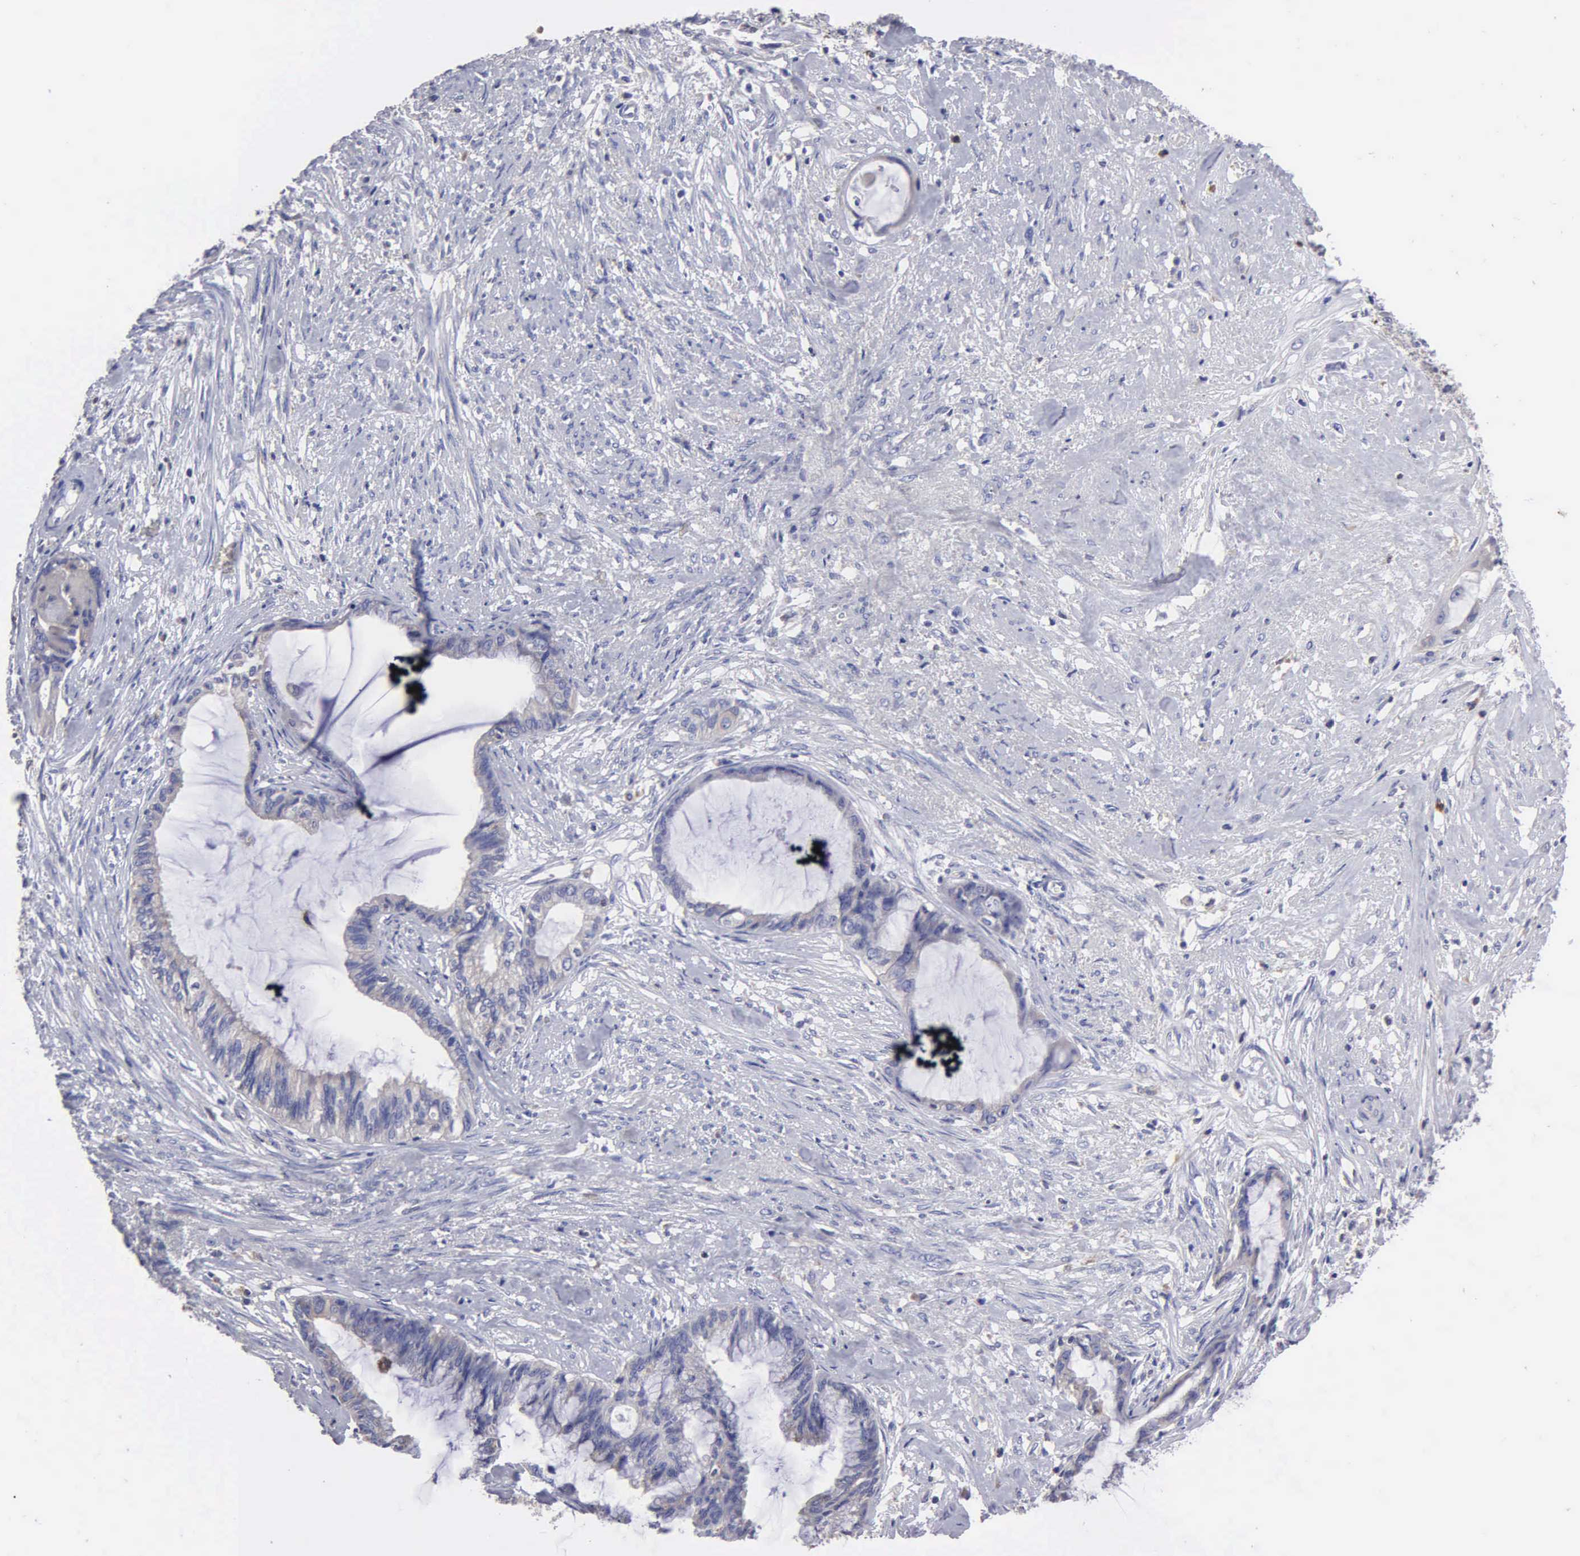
{"staining": {"intensity": "negative", "quantity": "none", "location": "none"}, "tissue": "endometrial cancer", "cell_type": "Tumor cells", "image_type": "cancer", "snomed": [{"axis": "morphology", "description": "Adenocarcinoma, NOS"}, {"axis": "topography", "description": "Endometrium"}], "caption": "DAB (3,3'-diaminobenzidine) immunohistochemical staining of endometrial cancer shows no significant expression in tumor cells.", "gene": "G6PD", "patient": {"sex": "female", "age": 86}}